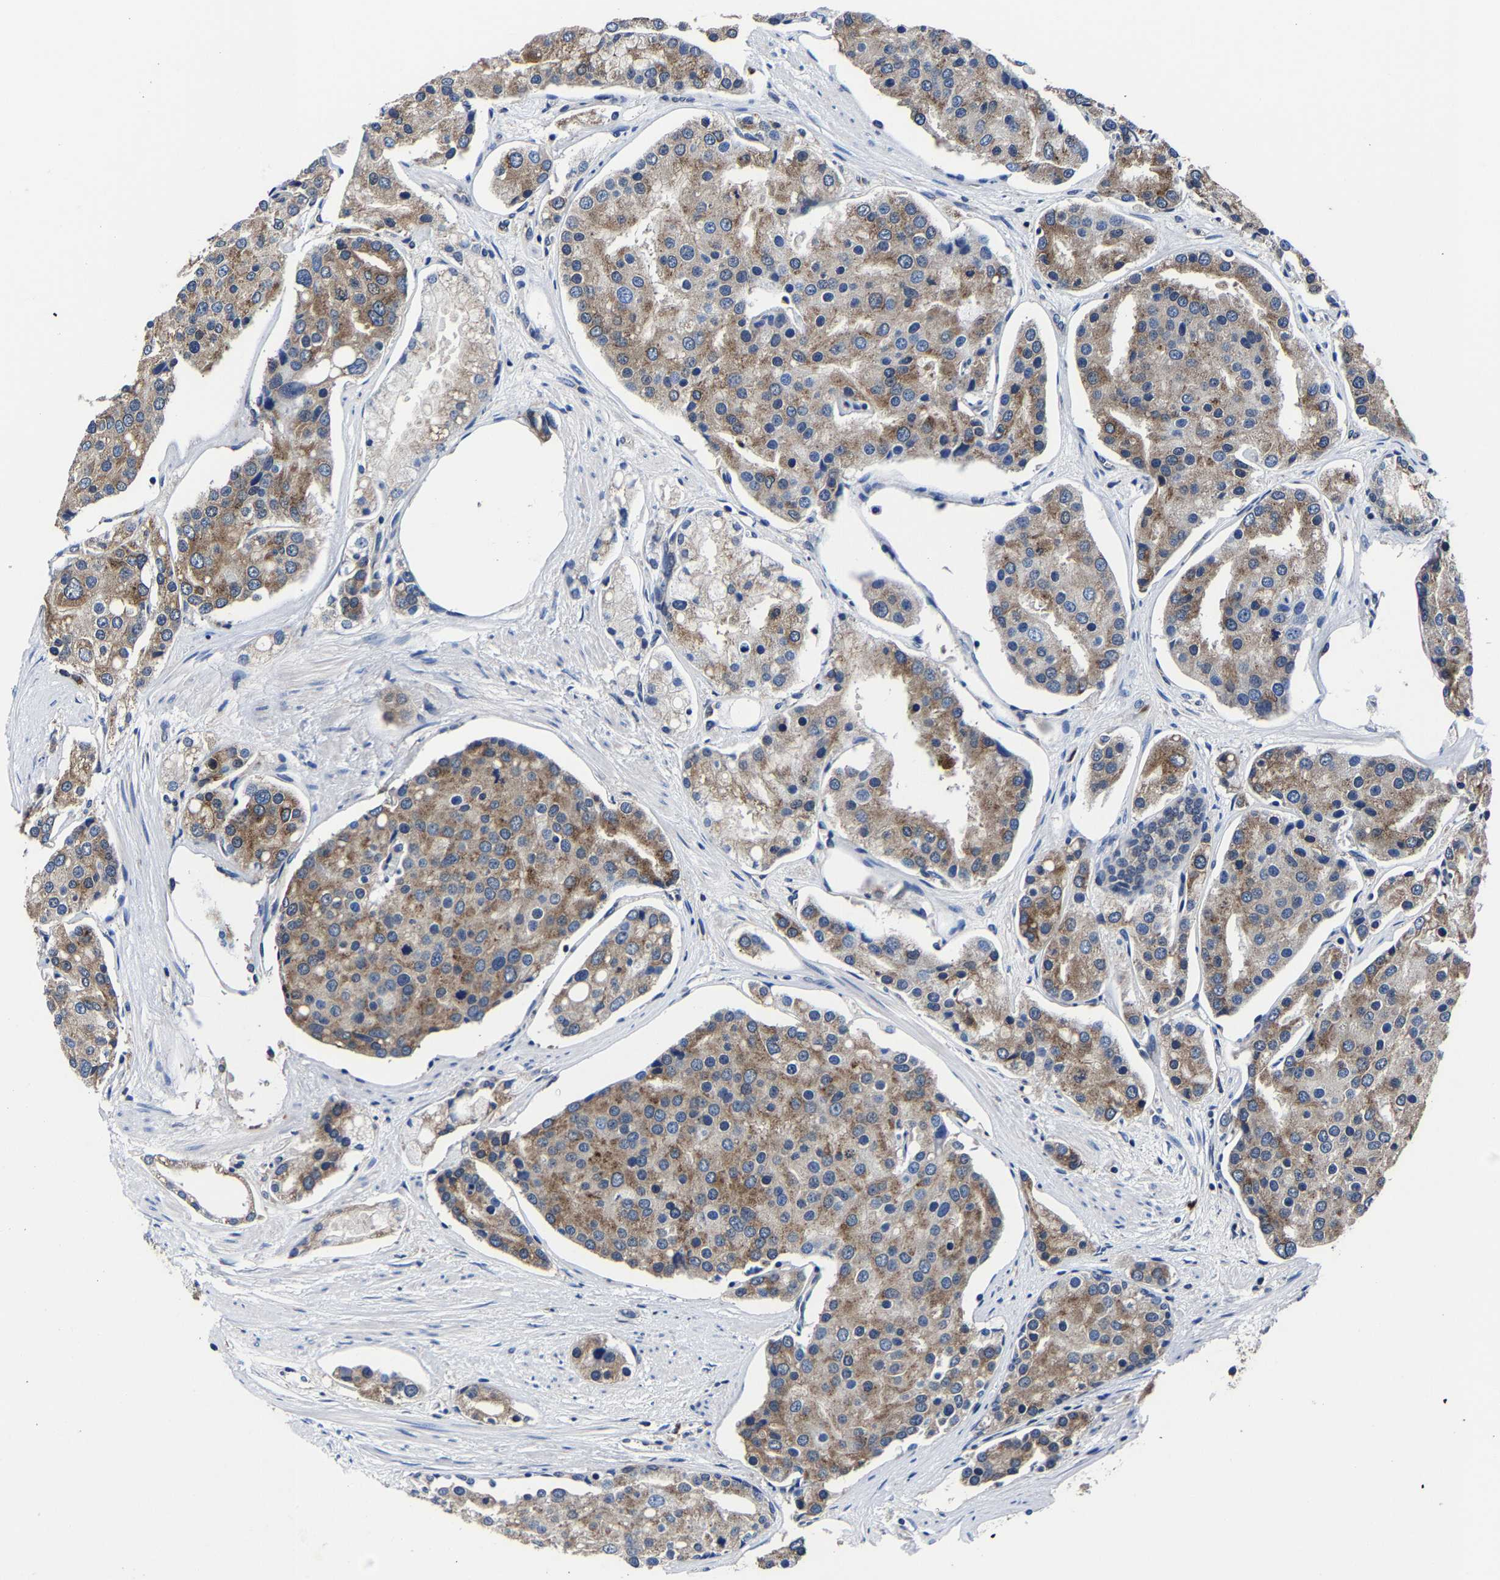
{"staining": {"intensity": "moderate", "quantity": ">75%", "location": "cytoplasmic/membranous"}, "tissue": "prostate cancer", "cell_type": "Tumor cells", "image_type": "cancer", "snomed": [{"axis": "morphology", "description": "Adenocarcinoma, High grade"}, {"axis": "topography", "description": "Prostate"}], "caption": "Immunohistochemical staining of prostate cancer exhibits medium levels of moderate cytoplasmic/membranous positivity in about >75% of tumor cells.", "gene": "EBAG9", "patient": {"sex": "male", "age": 50}}